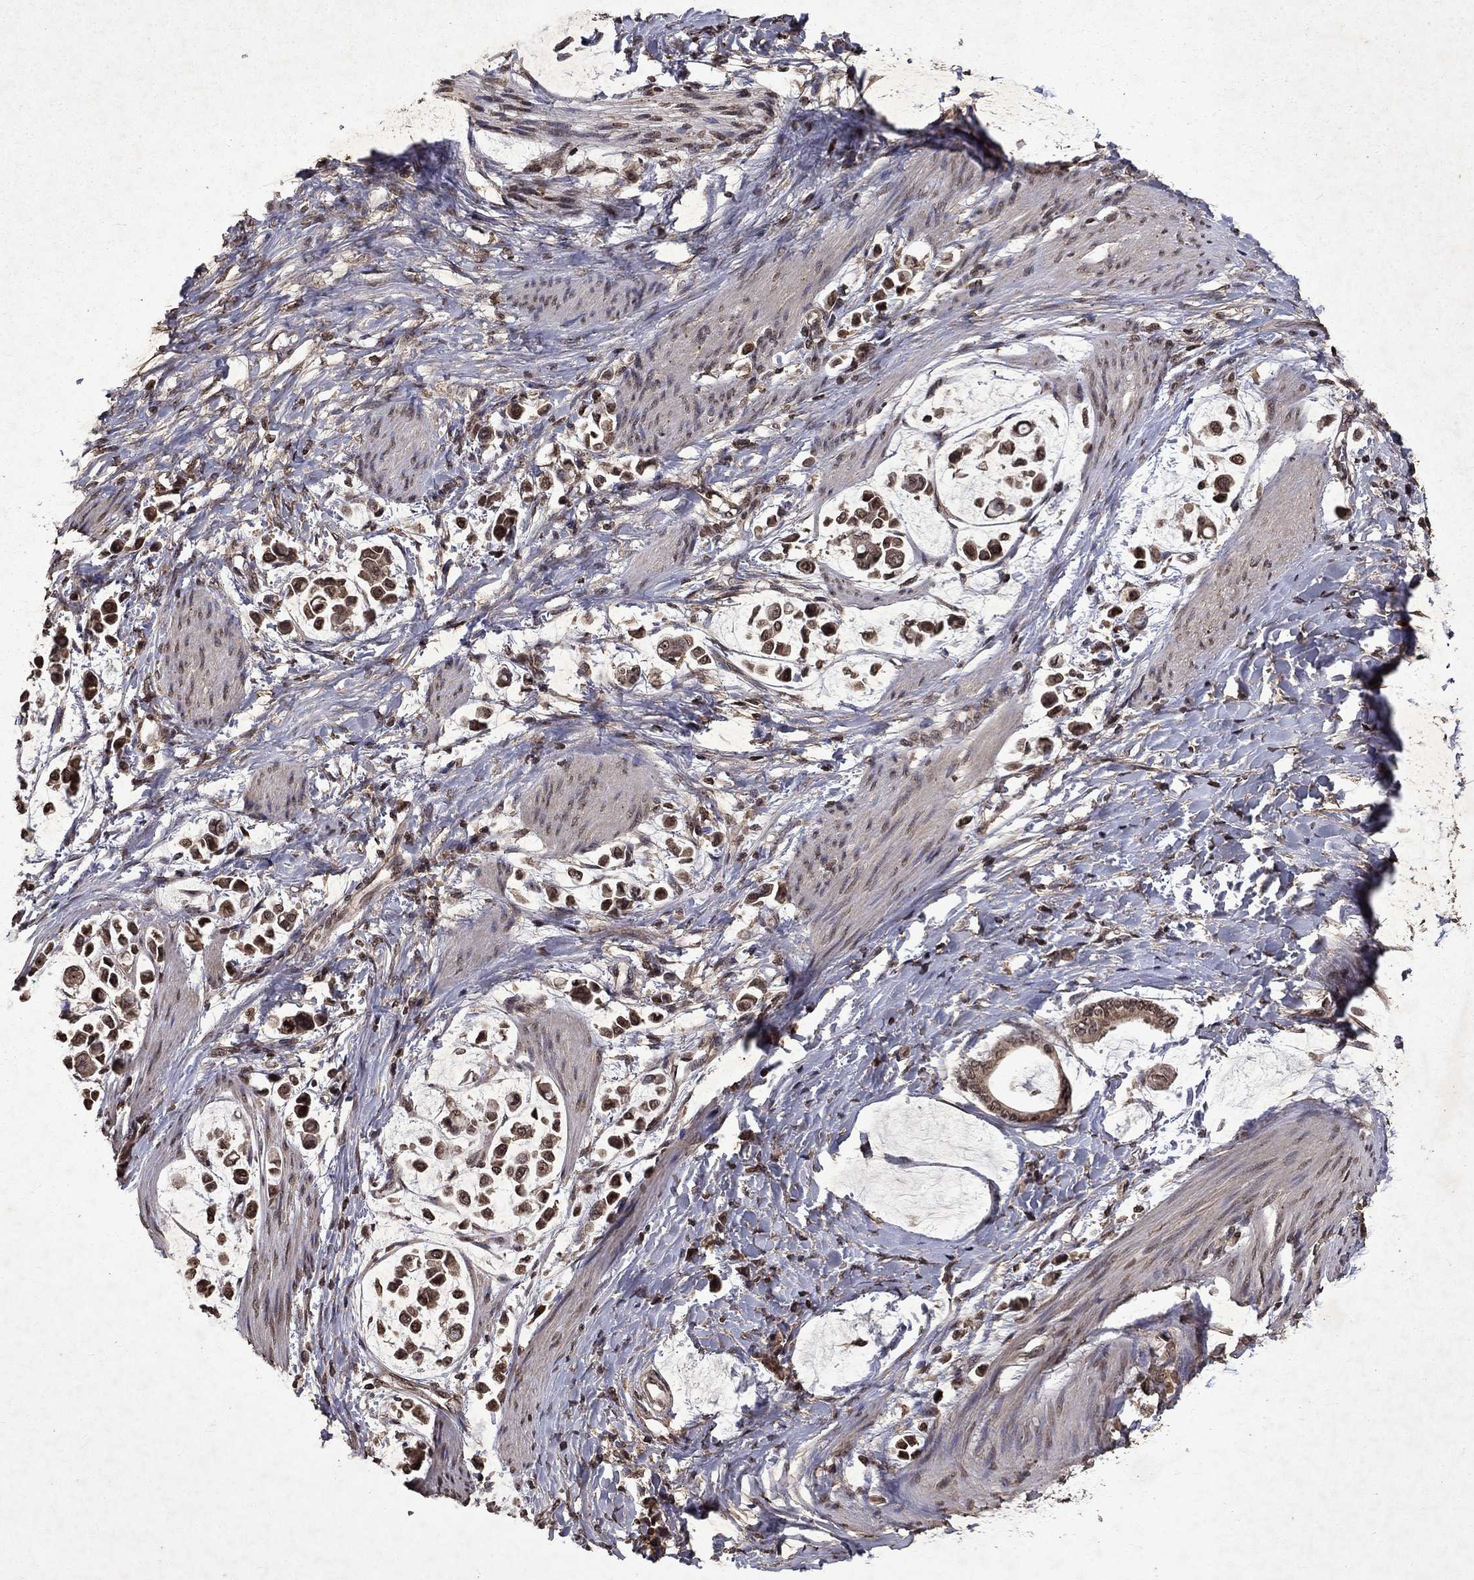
{"staining": {"intensity": "moderate", "quantity": ">75%", "location": "cytoplasmic/membranous,nuclear"}, "tissue": "stomach cancer", "cell_type": "Tumor cells", "image_type": "cancer", "snomed": [{"axis": "morphology", "description": "Adenocarcinoma, NOS"}, {"axis": "topography", "description": "Stomach"}], "caption": "Stomach adenocarcinoma tissue displays moderate cytoplasmic/membranous and nuclear staining in about >75% of tumor cells, visualized by immunohistochemistry.", "gene": "PIN4", "patient": {"sex": "male", "age": 82}}